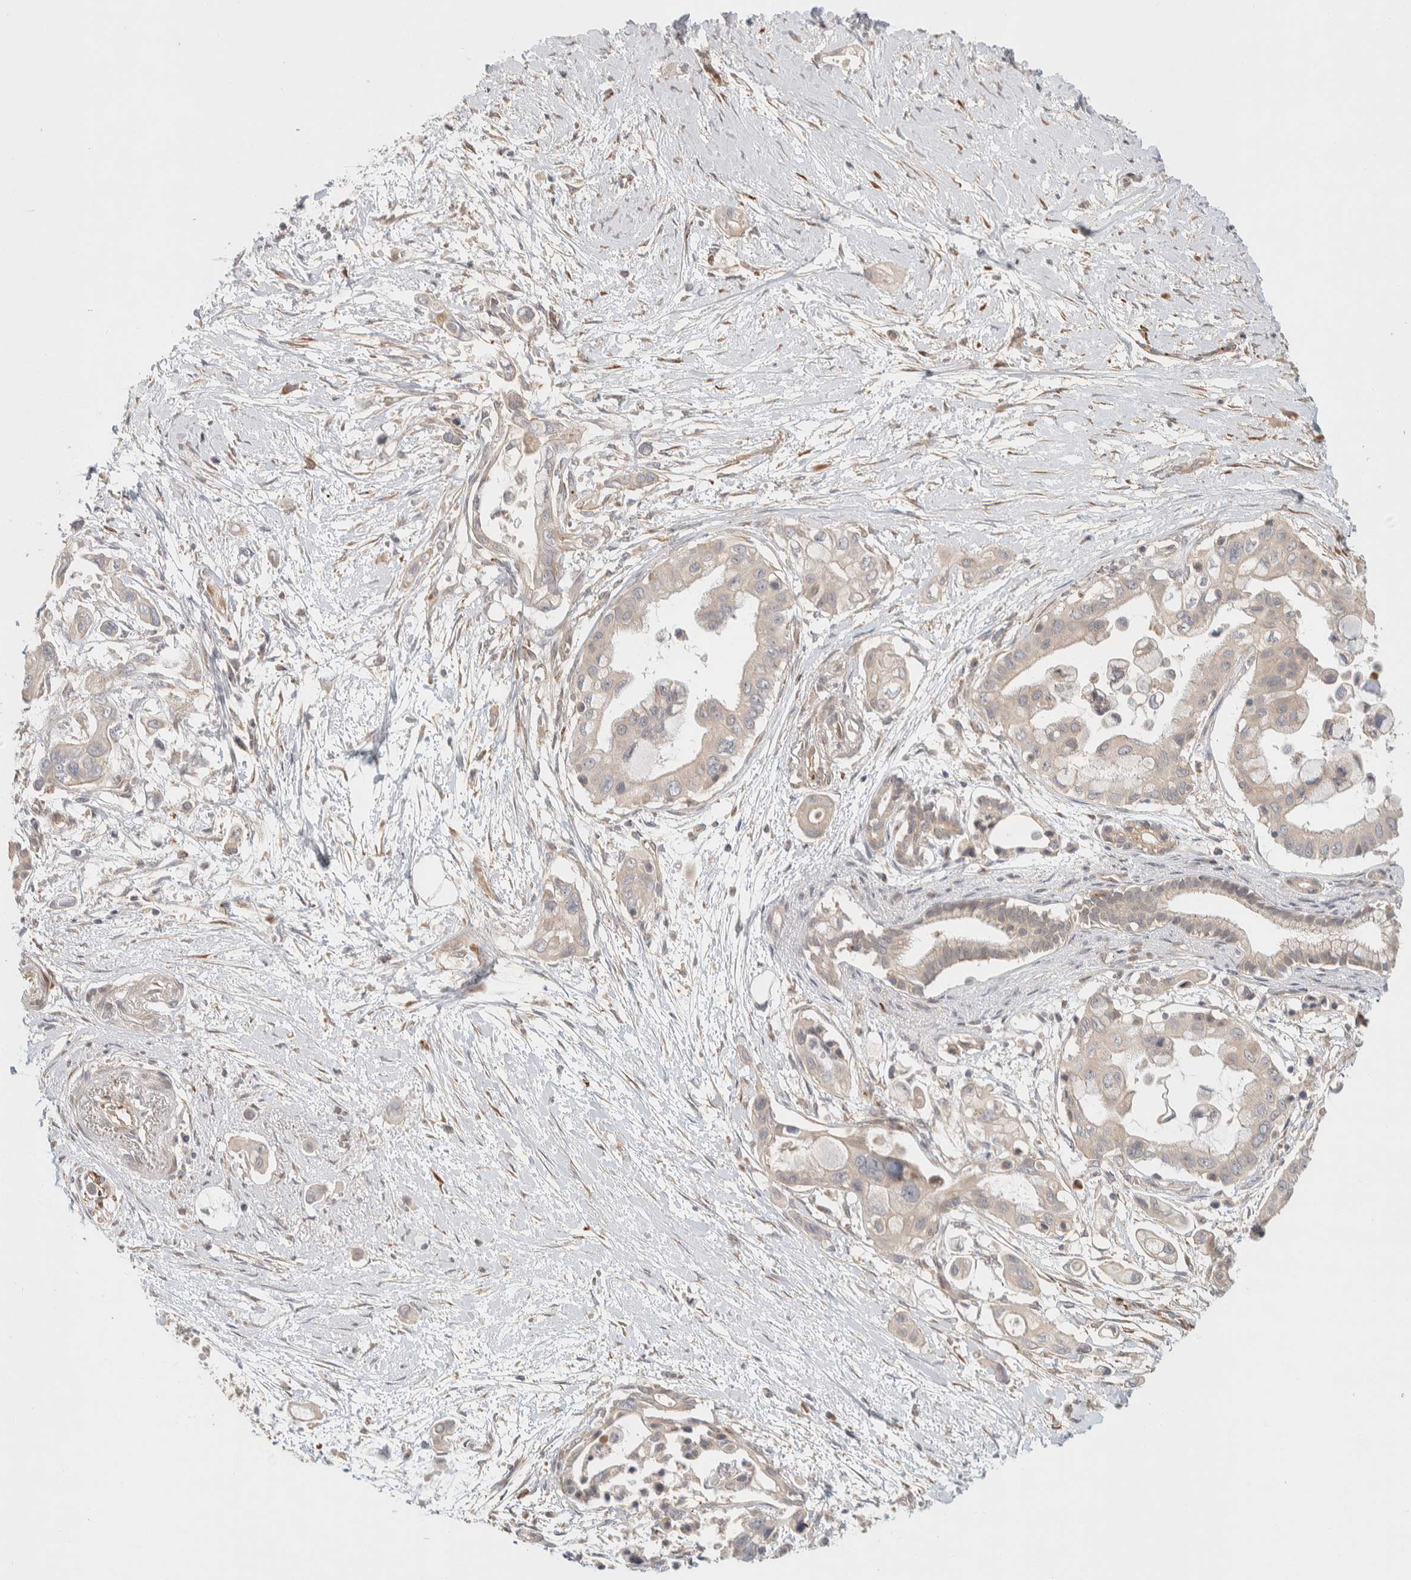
{"staining": {"intensity": "negative", "quantity": "none", "location": "none"}, "tissue": "pancreatic cancer", "cell_type": "Tumor cells", "image_type": "cancer", "snomed": [{"axis": "morphology", "description": "Adenocarcinoma, NOS"}, {"axis": "topography", "description": "Pancreas"}], "caption": "The IHC histopathology image has no significant expression in tumor cells of pancreatic cancer (adenocarcinoma) tissue.", "gene": "KIF9", "patient": {"sex": "male", "age": 59}}